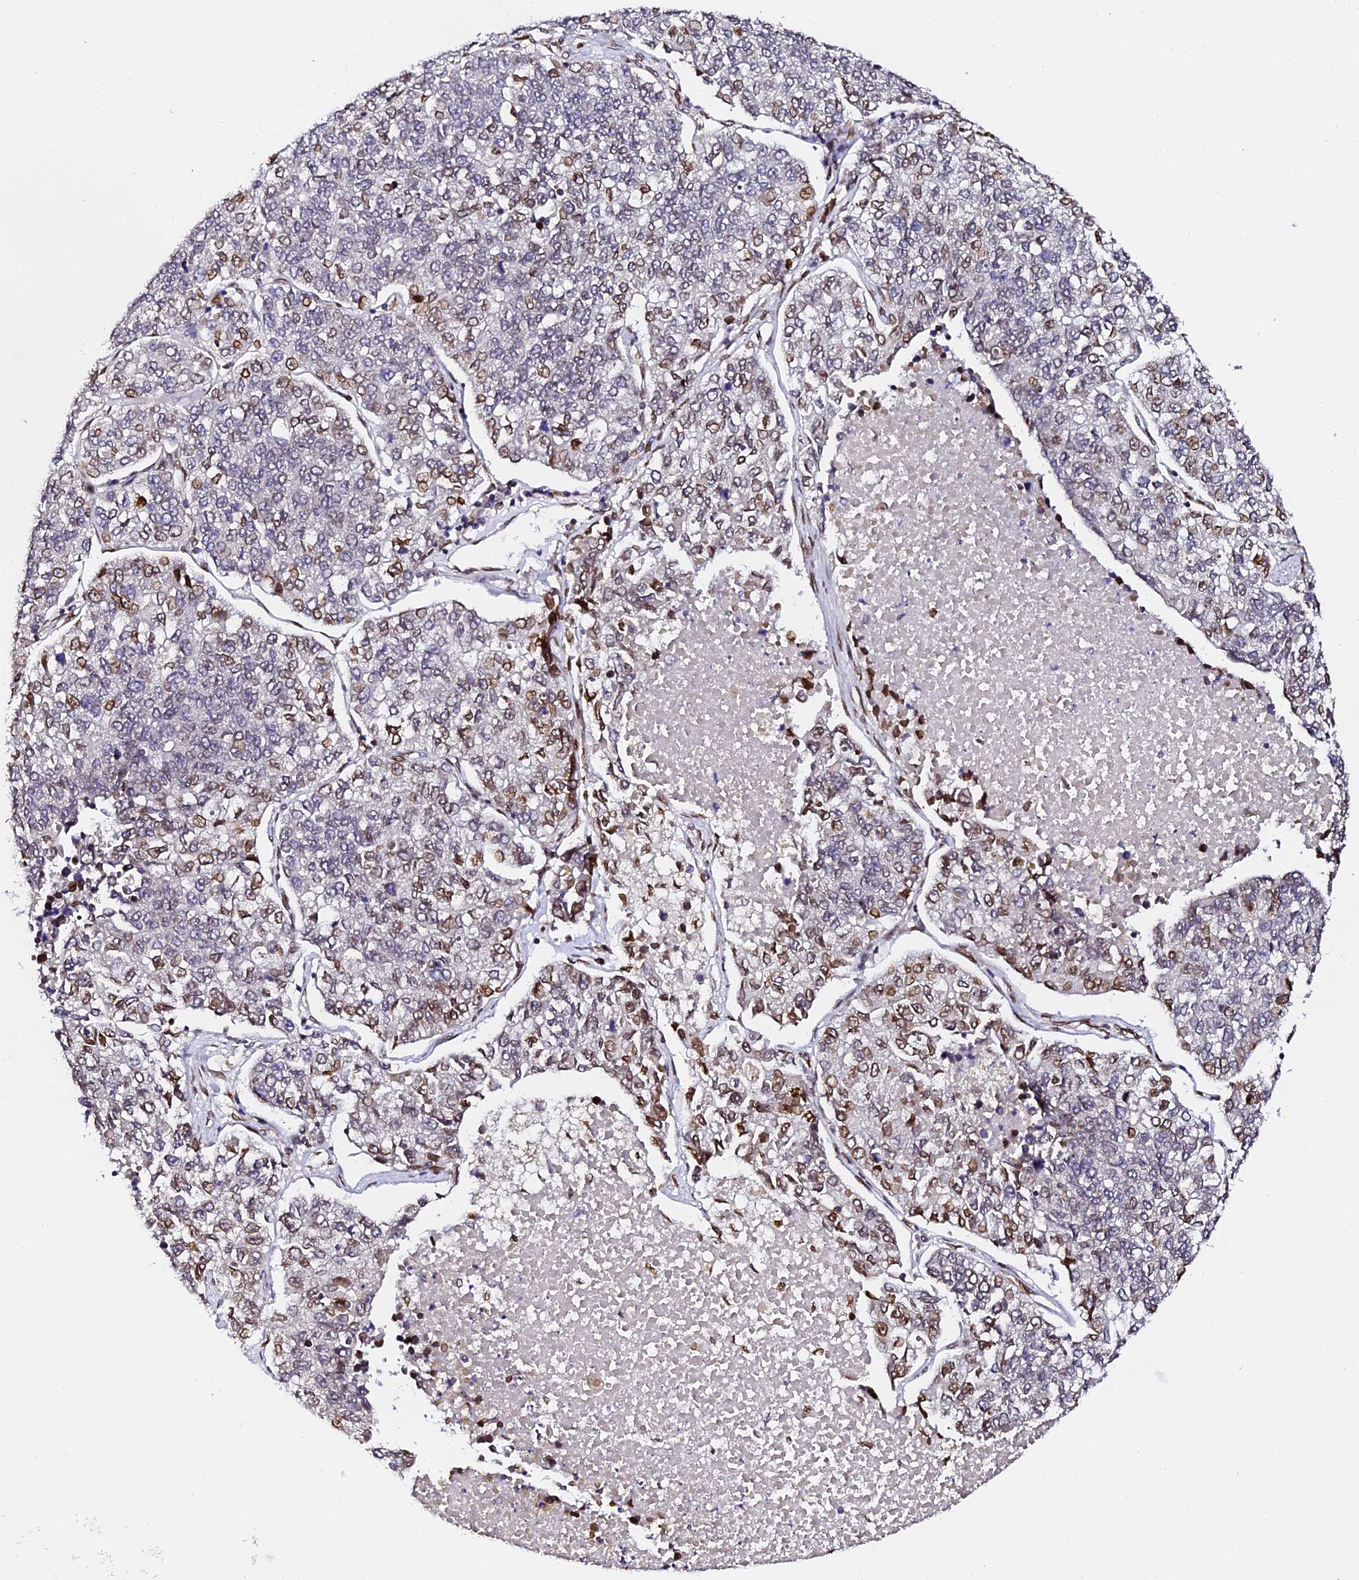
{"staining": {"intensity": "moderate", "quantity": "<25%", "location": "cytoplasmic/membranous,nuclear"}, "tissue": "lung cancer", "cell_type": "Tumor cells", "image_type": "cancer", "snomed": [{"axis": "morphology", "description": "Adenocarcinoma, NOS"}, {"axis": "topography", "description": "Lung"}], "caption": "Adenocarcinoma (lung) was stained to show a protein in brown. There is low levels of moderate cytoplasmic/membranous and nuclear positivity in approximately <25% of tumor cells. (Stains: DAB (3,3'-diaminobenzidine) in brown, nuclei in blue, Microscopy: brightfield microscopy at high magnification).", "gene": "ANAPC5", "patient": {"sex": "male", "age": 49}}